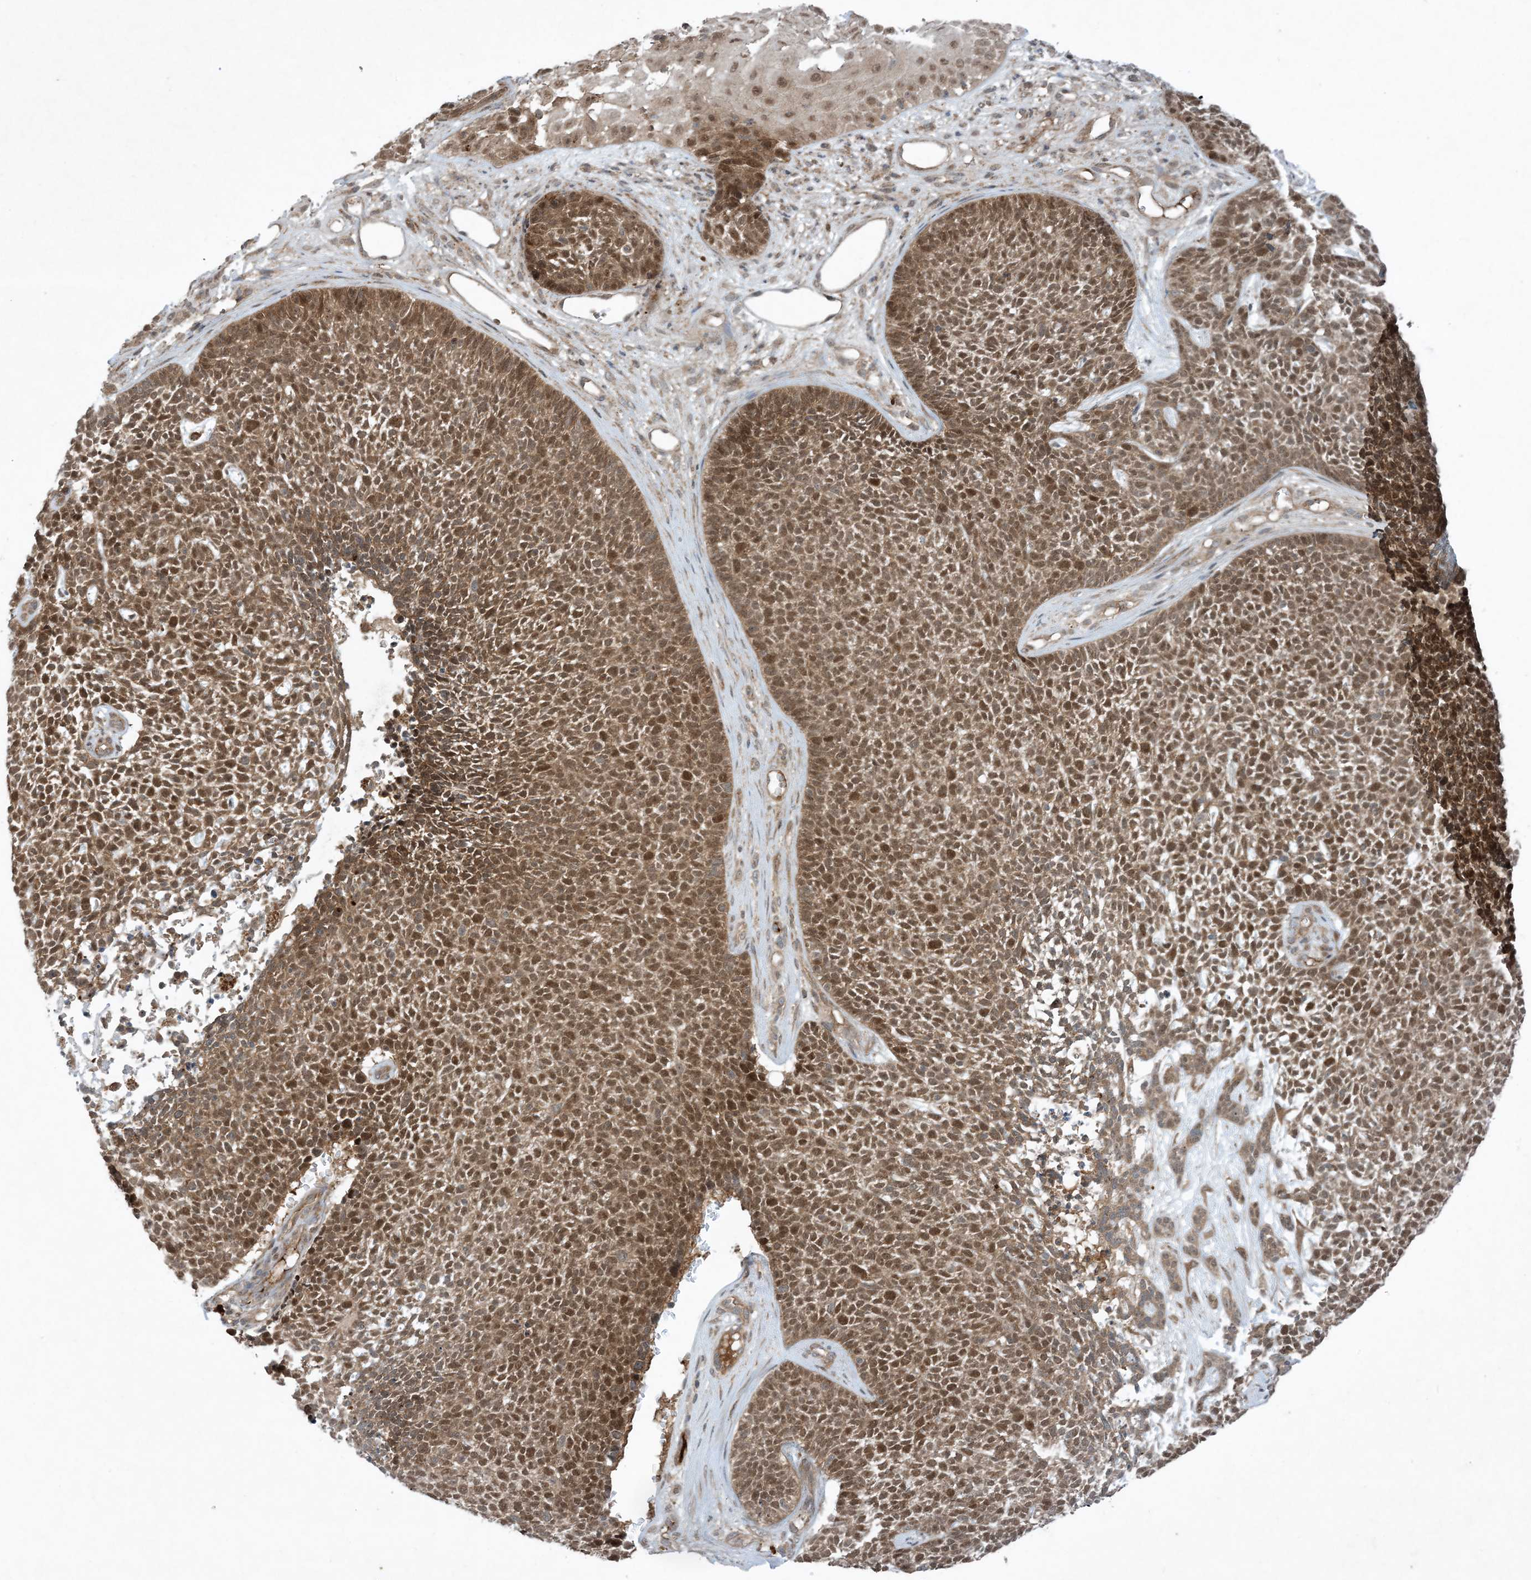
{"staining": {"intensity": "moderate", "quantity": ">75%", "location": "nuclear"}, "tissue": "skin cancer", "cell_type": "Tumor cells", "image_type": "cancer", "snomed": [{"axis": "morphology", "description": "Basal cell carcinoma"}, {"axis": "topography", "description": "Skin"}], "caption": "Skin basal cell carcinoma was stained to show a protein in brown. There is medium levels of moderate nuclear positivity in approximately >75% of tumor cells. (DAB IHC with brightfield microscopy, high magnification).", "gene": "STAM2", "patient": {"sex": "female", "age": 84}}